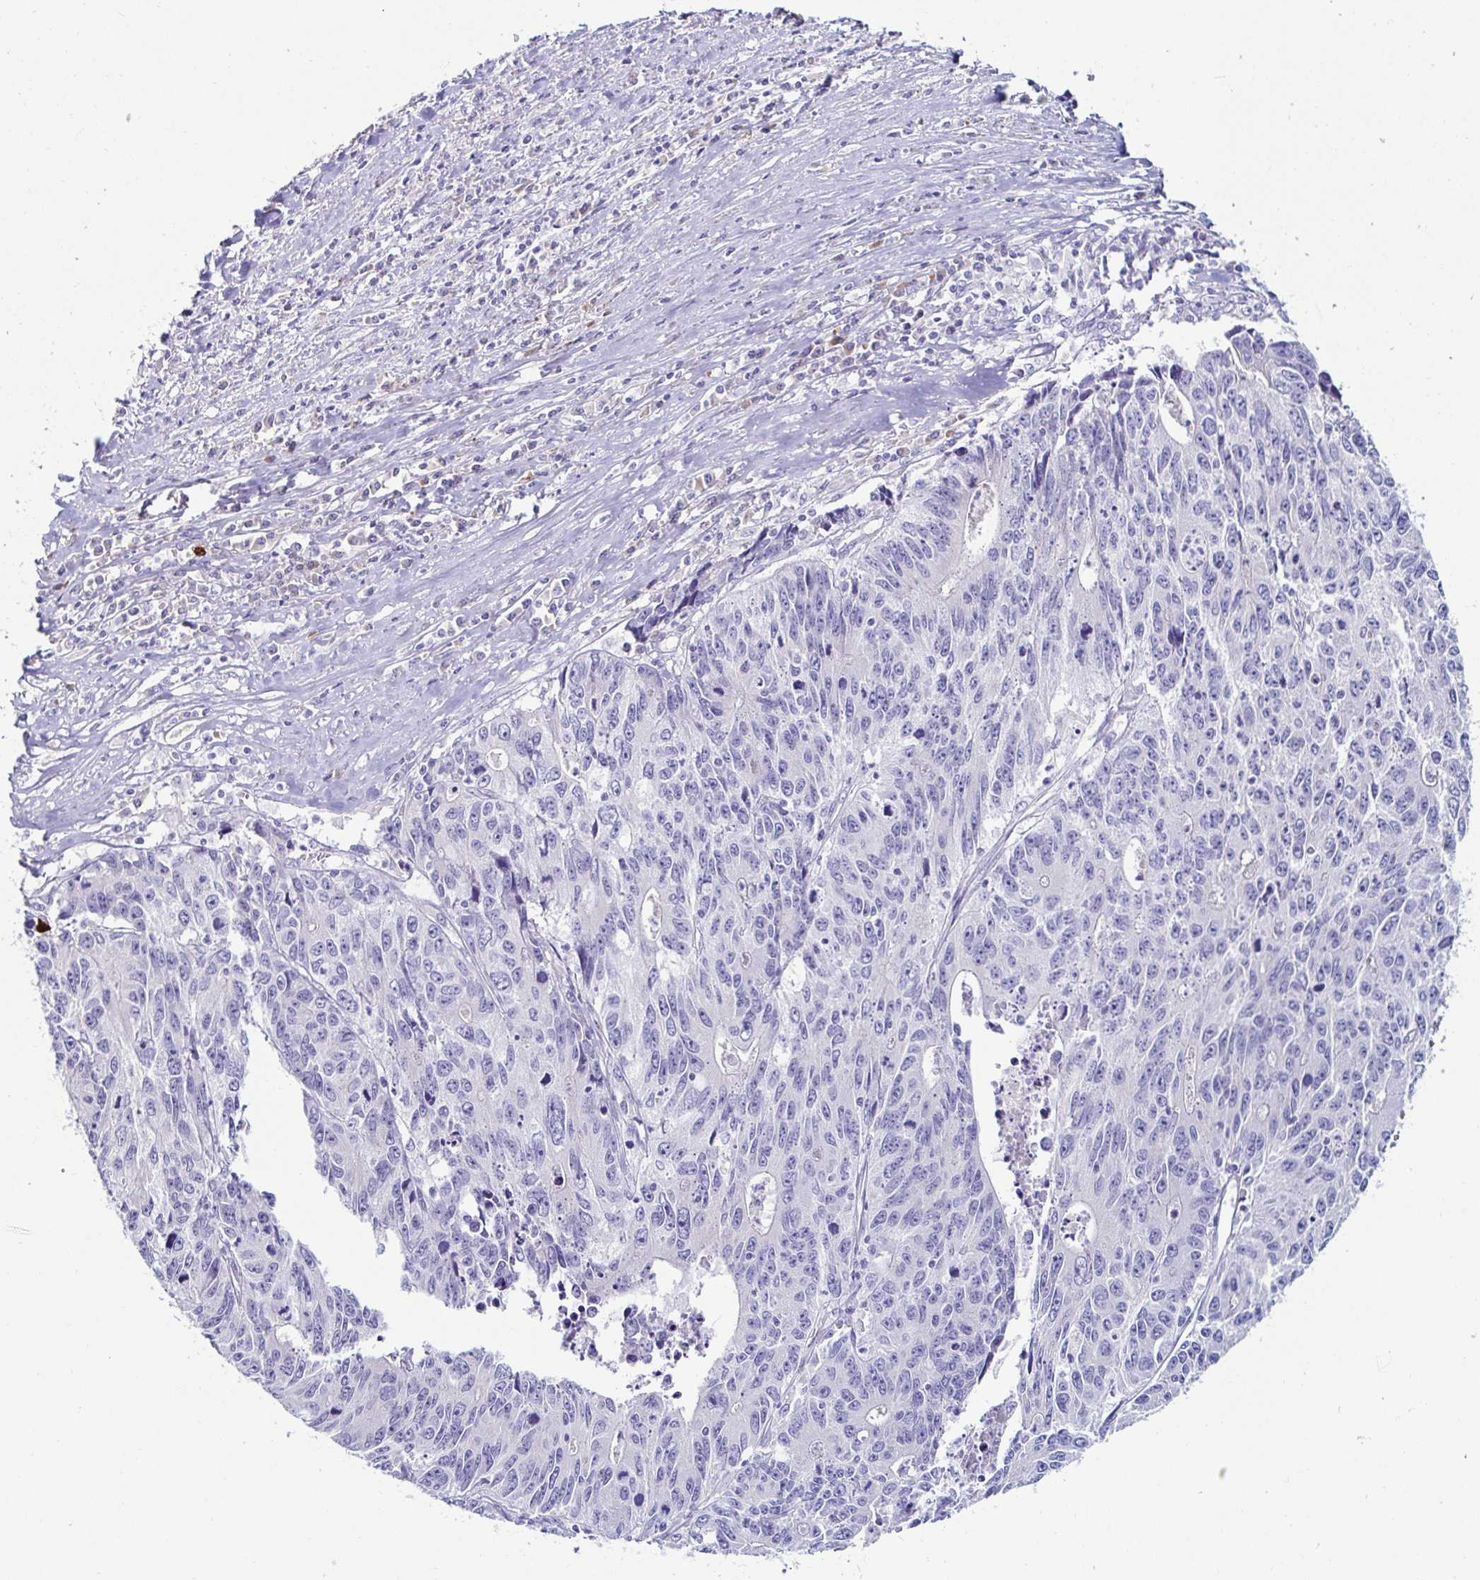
{"staining": {"intensity": "negative", "quantity": "none", "location": "none"}, "tissue": "liver cancer", "cell_type": "Tumor cells", "image_type": "cancer", "snomed": [{"axis": "morphology", "description": "Cholangiocarcinoma"}, {"axis": "topography", "description": "Liver"}], "caption": "An immunohistochemistry (IHC) micrograph of liver cholangiocarcinoma is shown. There is no staining in tumor cells of liver cholangiocarcinoma.", "gene": "C4orf17", "patient": {"sex": "male", "age": 65}}